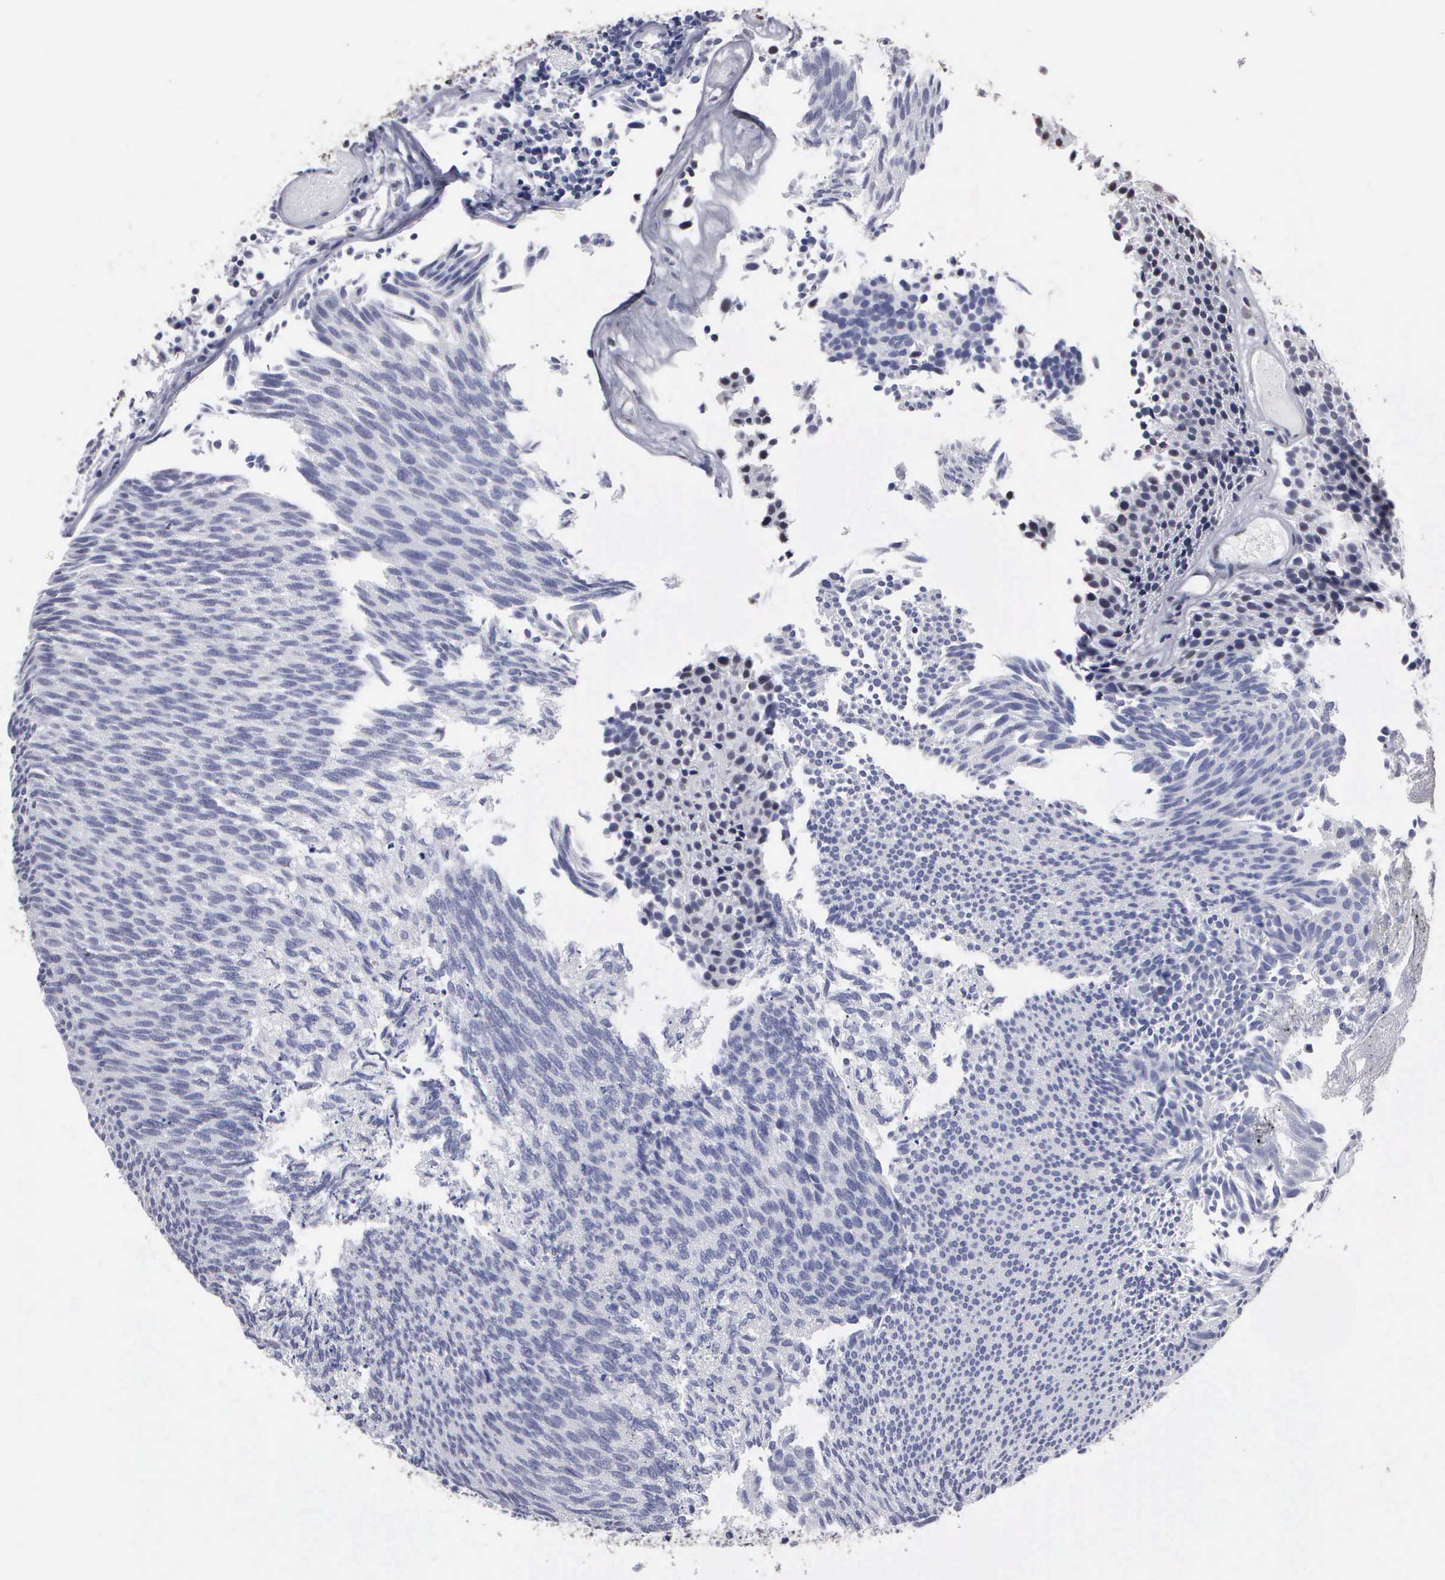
{"staining": {"intensity": "weak", "quantity": "<25%", "location": "nuclear"}, "tissue": "urothelial cancer", "cell_type": "Tumor cells", "image_type": "cancer", "snomed": [{"axis": "morphology", "description": "Urothelial carcinoma, Low grade"}, {"axis": "topography", "description": "Urinary bladder"}], "caption": "DAB (3,3'-diaminobenzidine) immunohistochemical staining of human urothelial cancer demonstrates no significant staining in tumor cells.", "gene": "UPB1", "patient": {"sex": "male", "age": 85}}